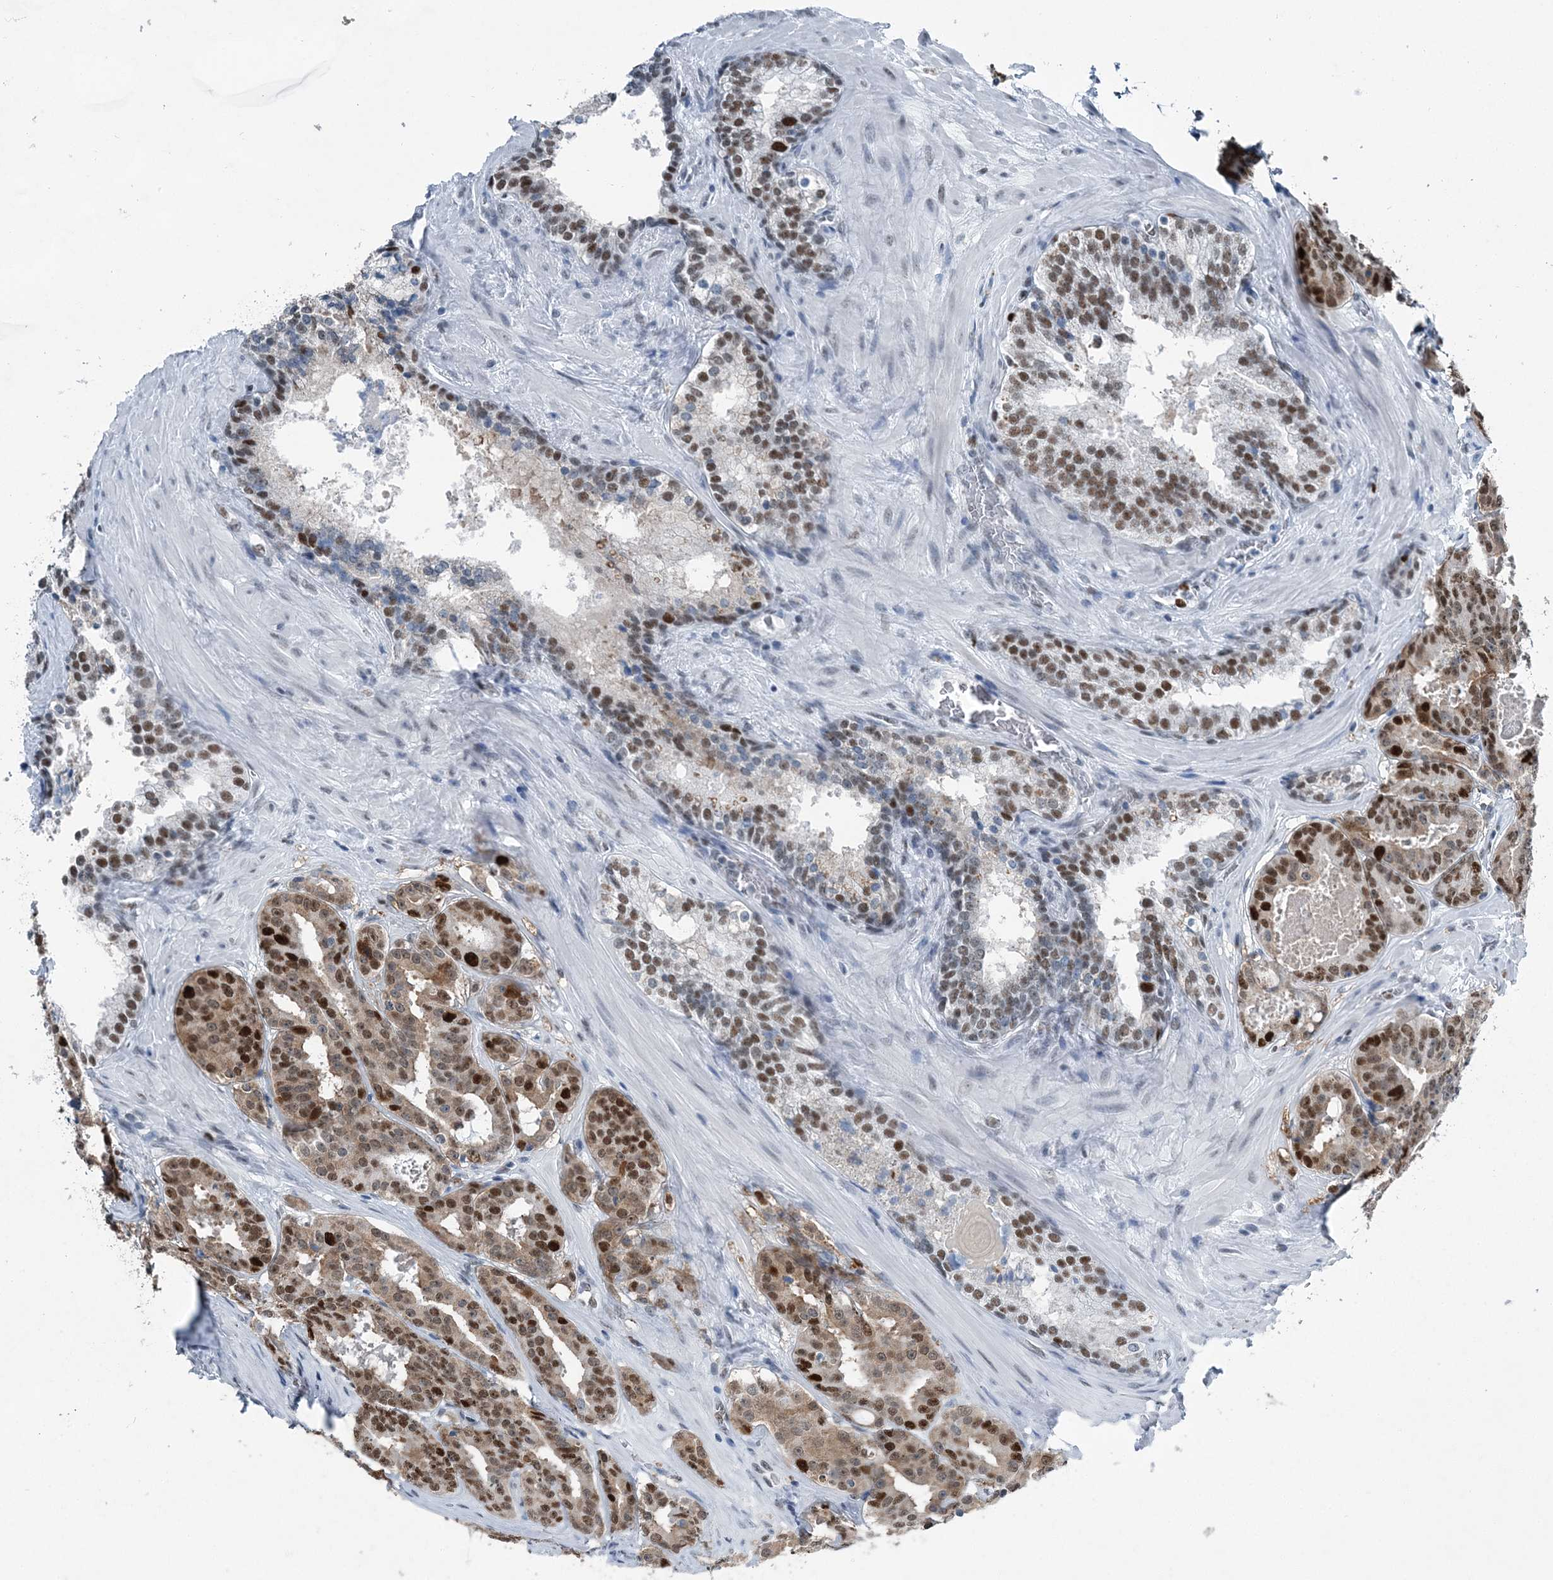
{"staining": {"intensity": "strong", "quantity": "25%-75%", "location": "nuclear"}, "tissue": "prostate cancer", "cell_type": "Tumor cells", "image_type": "cancer", "snomed": [{"axis": "morphology", "description": "Adenocarcinoma, High grade"}, {"axis": "topography", "description": "Prostate"}], "caption": "Prostate adenocarcinoma (high-grade) stained with a protein marker exhibits strong staining in tumor cells.", "gene": "HAT1", "patient": {"sex": "male", "age": 57}}